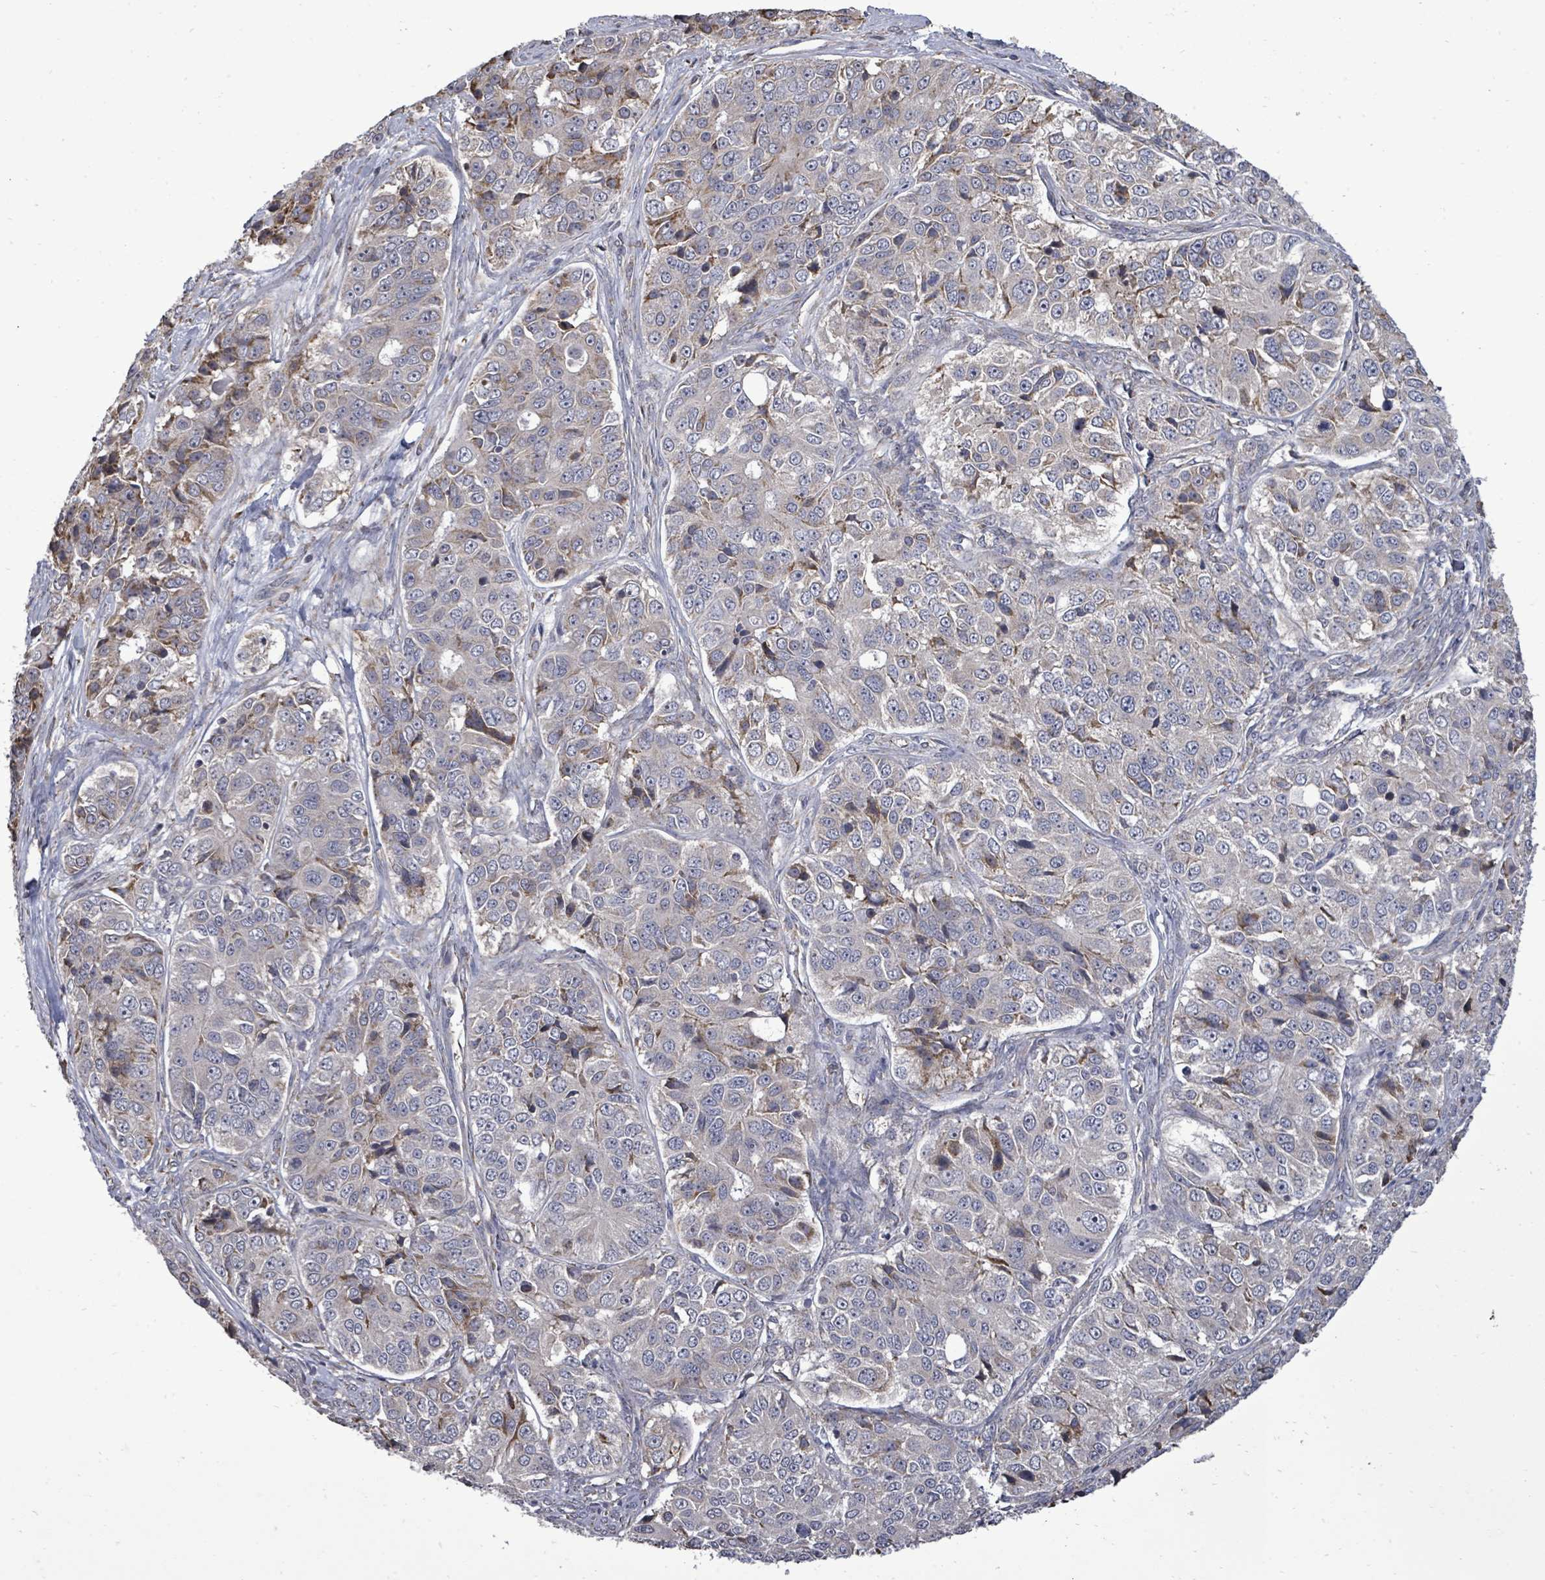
{"staining": {"intensity": "weak", "quantity": "<25%", "location": "cytoplasmic/membranous"}, "tissue": "ovarian cancer", "cell_type": "Tumor cells", "image_type": "cancer", "snomed": [{"axis": "morphology", "description": "Carcinoma, endometroid"}, {"axis": "topography", "description": "Ovary"}], "caption": "This is an immunohistochemistry micrograph of human endometroid carcinoma (ovarian). There is no positivity in tumor cells.", "gene": "POMGNT2", "patient": {"sex": "female", "age": 51}}